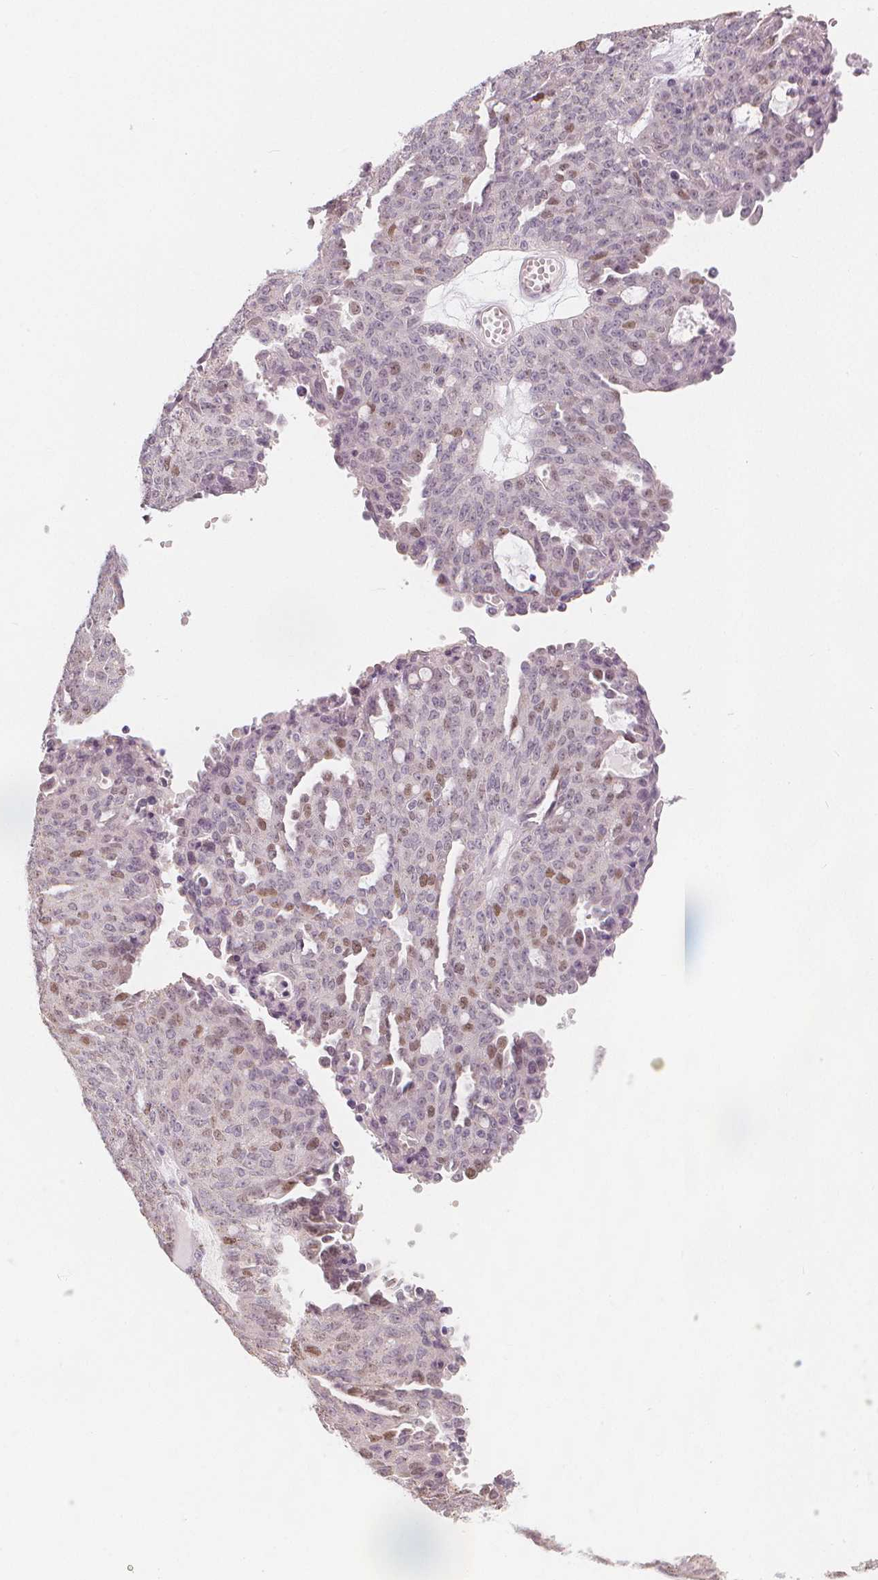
{"staining": {"intensity": "weak", "quantity": "<25%", "location": "nuclear"}, "tissue": "ovarian cancer", "cell_type": "Tumor cells", "image_type": "cancer", "snomed": [{"axis": "morphology", "description": "Cystadenocarcinoma, serous, NOS"}, {"axis": "topography", "description": "Ovary"}], "caption": "Tumor cells show no significant expression in ovarian cancer (serous cystadenocarcinoma).", "gene": "TIPIN", "patient": {"sex": "female", "age": 71}}